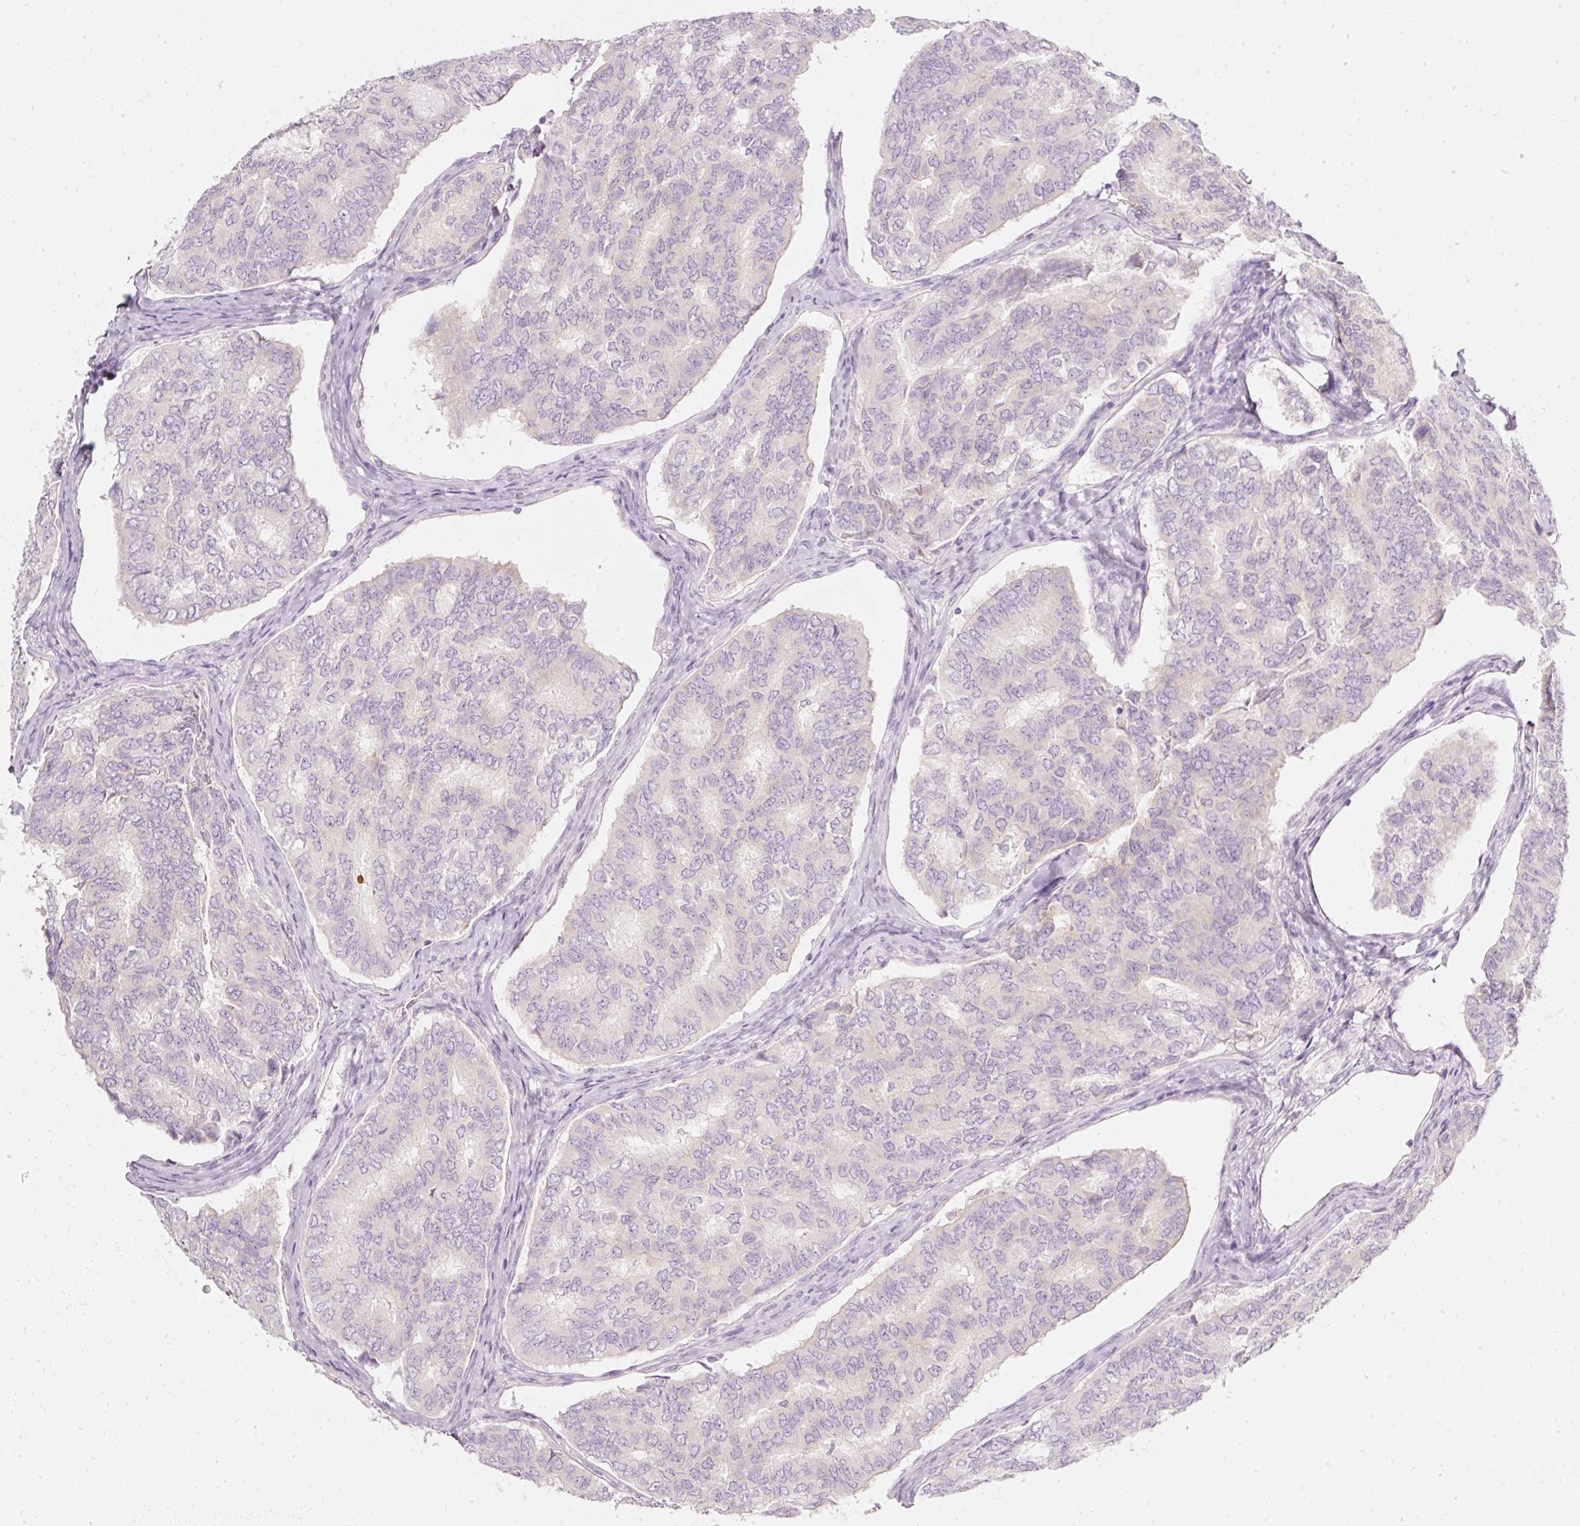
{"staining": {"intensity": "negative", "quantity": "none", "location": "none"}, "tissue": "thyroid cancer", "cell_type": "Tumor cells", "image_type": "cancer", "snomed": [{"axis": "morphology", "description": "Papillary adenocarcinoma, NOS"}, {"axis": "topography", "description": "Thyroid gland"}], "caption": "The photomicrograph demonstrates no staining of tumor cells in thyroid cancer.", "gene": "PDXDC1", "patient": {"sex": "female", "age": 35}}